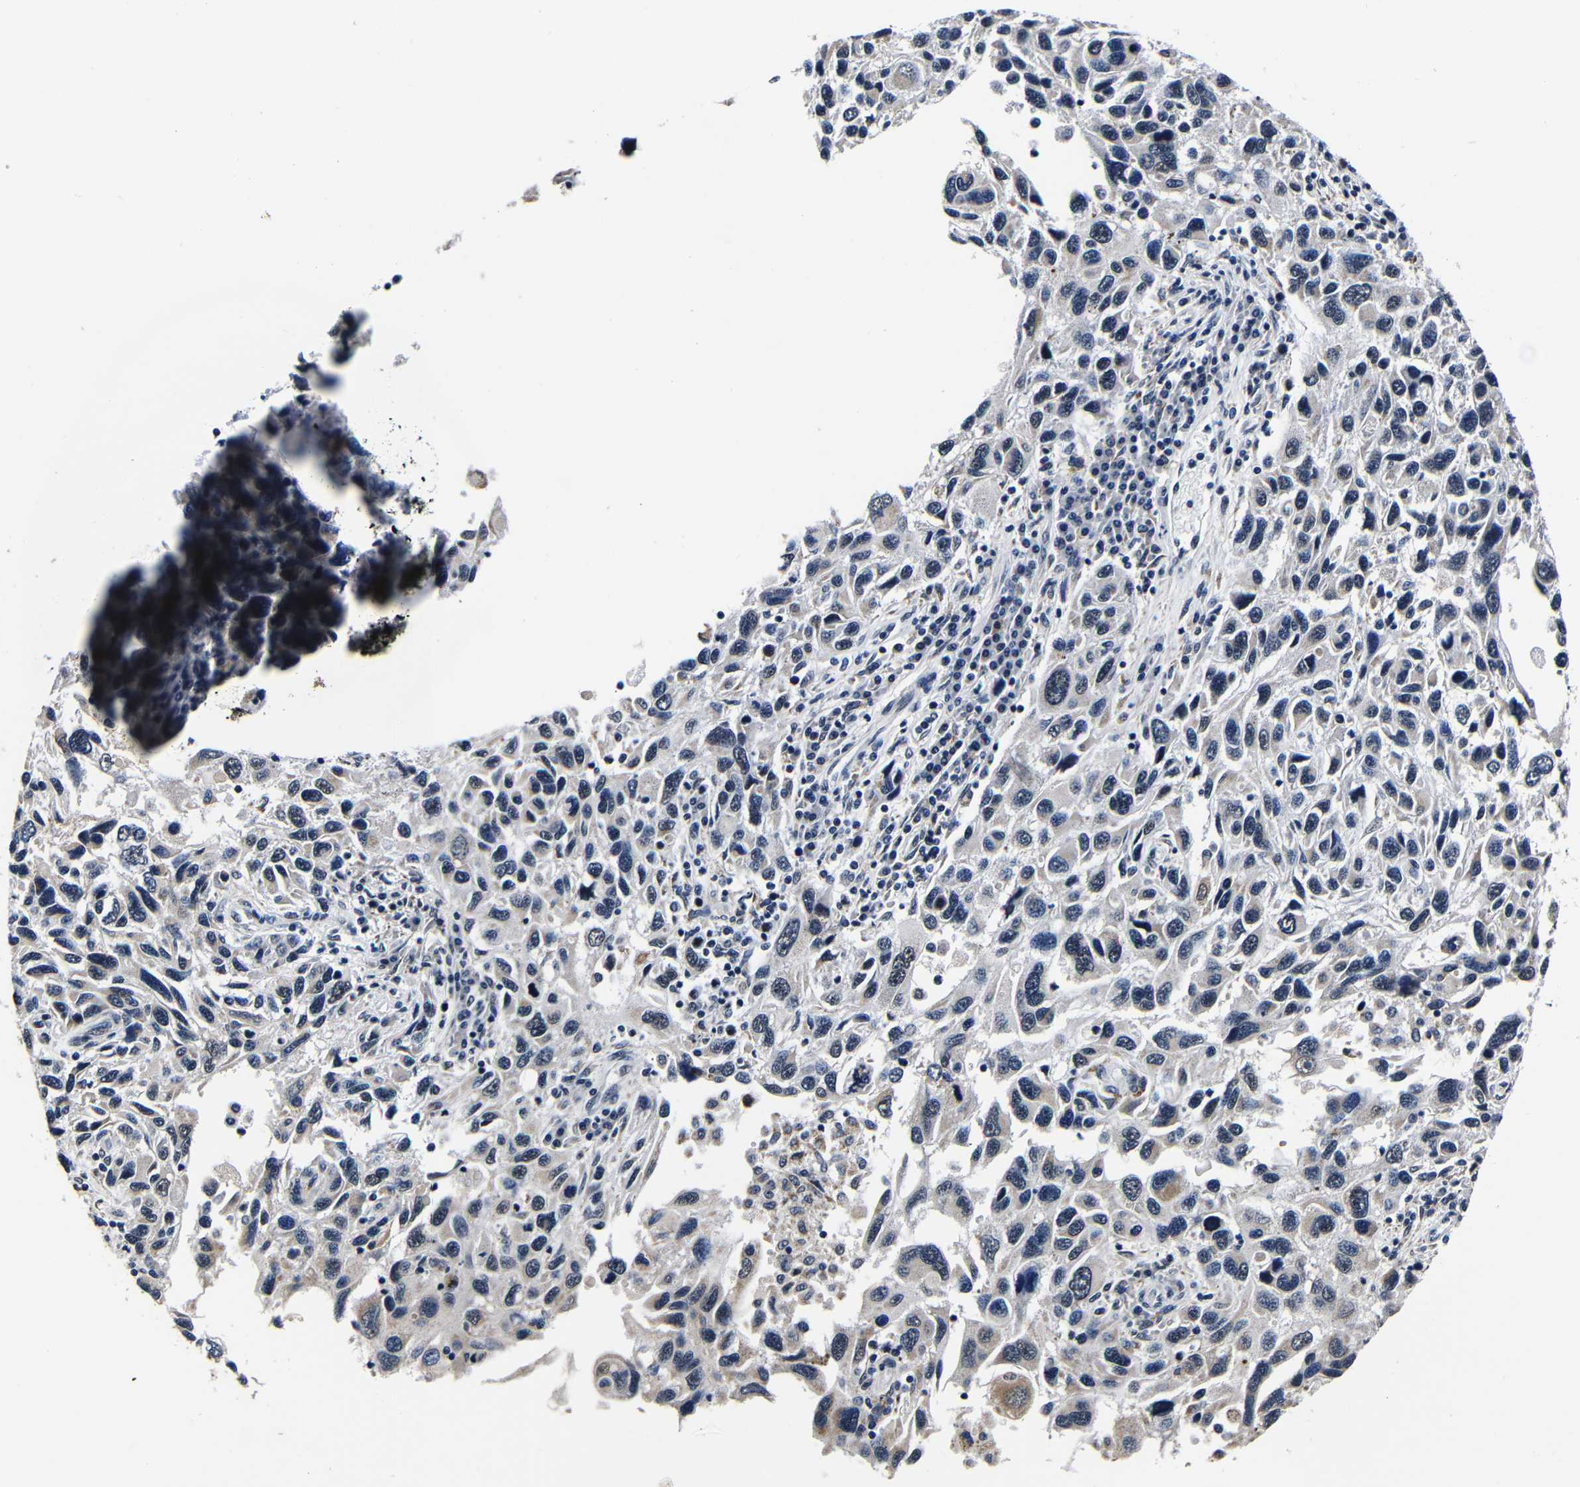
{"staining": {"intensity": "negative", "quantity": "none", "location": "none"}, "tissue": "melanoma", "cell_type": "Tumor cells", "image_type": "cancer", "snomed": [{"axis": "morphology", "description": "Malignant melanoma, NOS"}, {"axis": "topography", "description": "Skin"}], "caption": "IHC histopathology image of melanoma stained for a protein (brown), which shows no positivity in tumor cells.", "gene": "DEPP1", "patient": {"sex": "male", "age": 53}}